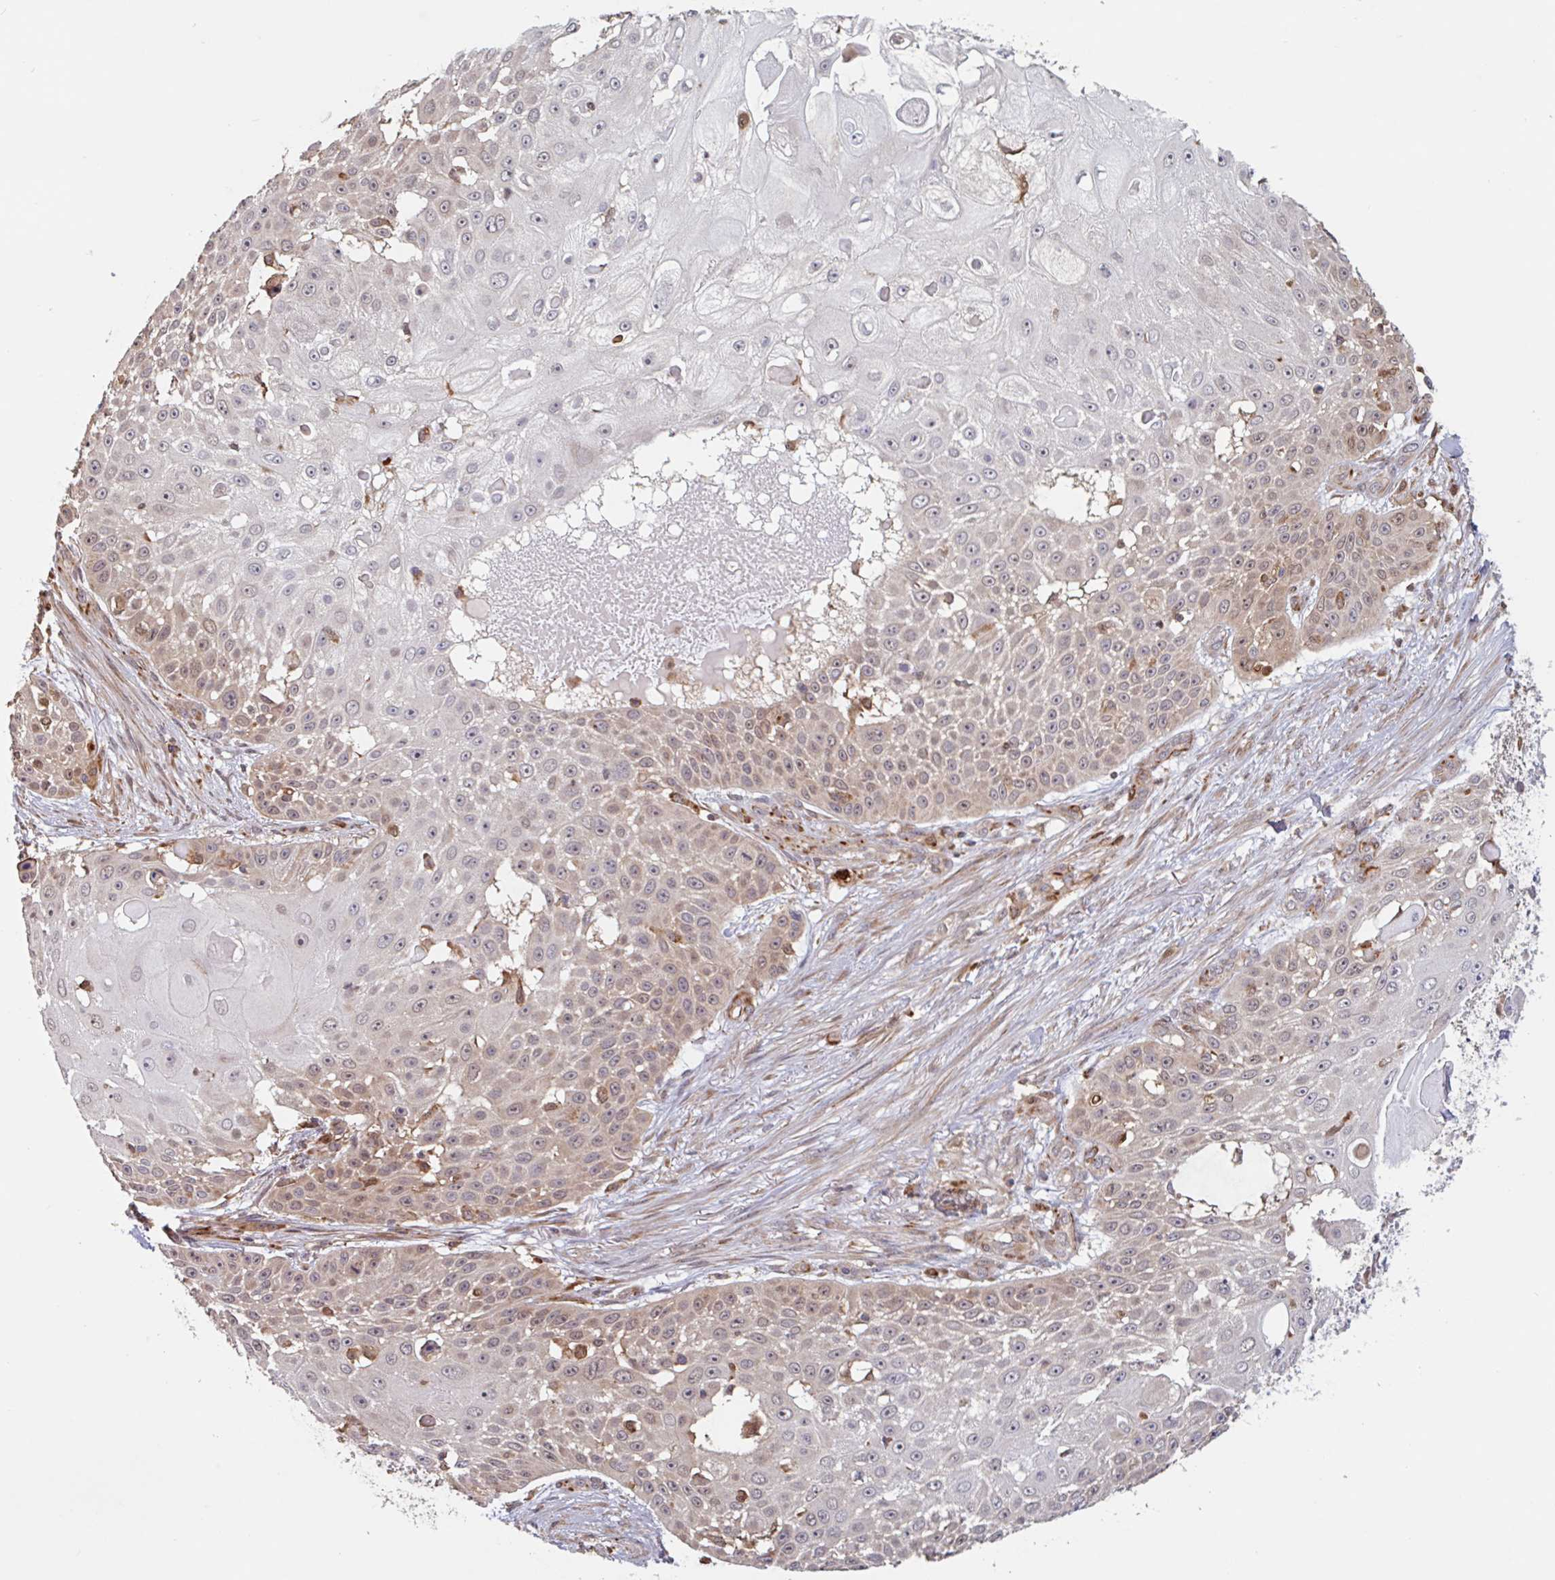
{"staining": {"intensity": "weak", "quantity": "25%-75%", "location": "cytoplasmic/membranous,nuclear"}, "tissue": "skin cancer", "cell_type": "Tumor cells", "image_type": "cancer", "snomed": [{"axis": "morphology", "description": "Squamous cell carcinoma, NOS"}, {"axis": "topography", "description": "Skin"}], "caption": "Immunohistochemical staining of human skin squamous cell carcinoma displays weak cytoplasmic/membranous and nuclear protein staining in about 25%-75% of tumor cells.", "gene": "NUB1", "patient": {"sex": "female", "age": 86}}